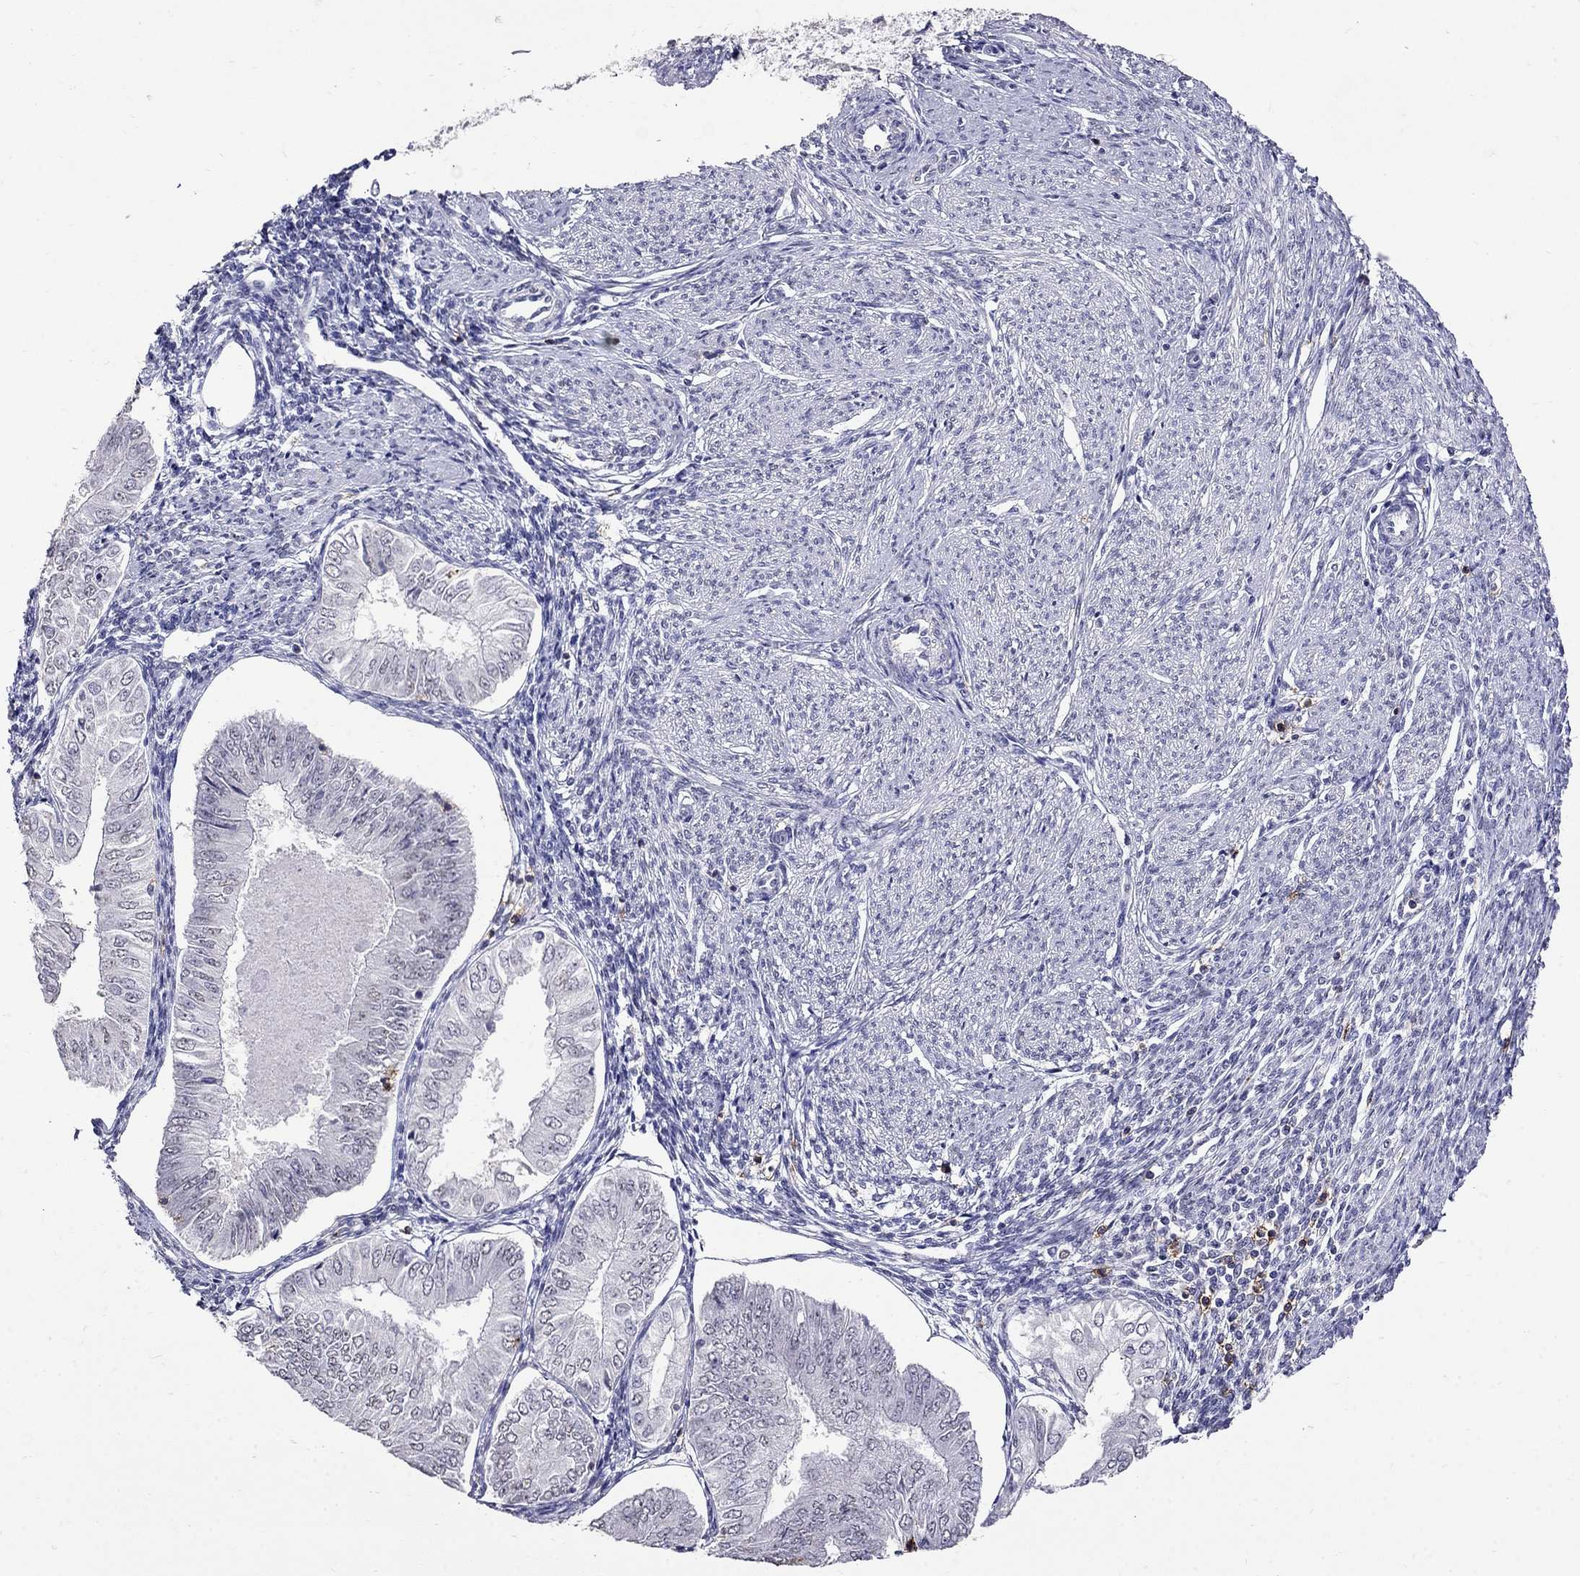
{"staining": {"intensity": "negative", "quantity": "none", "location": "none"}, "tissue": "endometrial cancer", "cell_type": "Tumor cells", "image_type": "cancer", "snomed": [{"axis": "morphology", "description": "Adenocarcinoma, NOS"}, {"axis": "topography", "description": "Endometrium"}], "caption": "Immunohistochemistry (IHC) image of neoplastic tissue: endometrial cancer (adenocarcinoma) stained with DAB shows no significant protein positivity in tumor cells.", "gene": "CD8B", "patient": {"sex": "female", "age": 53}}